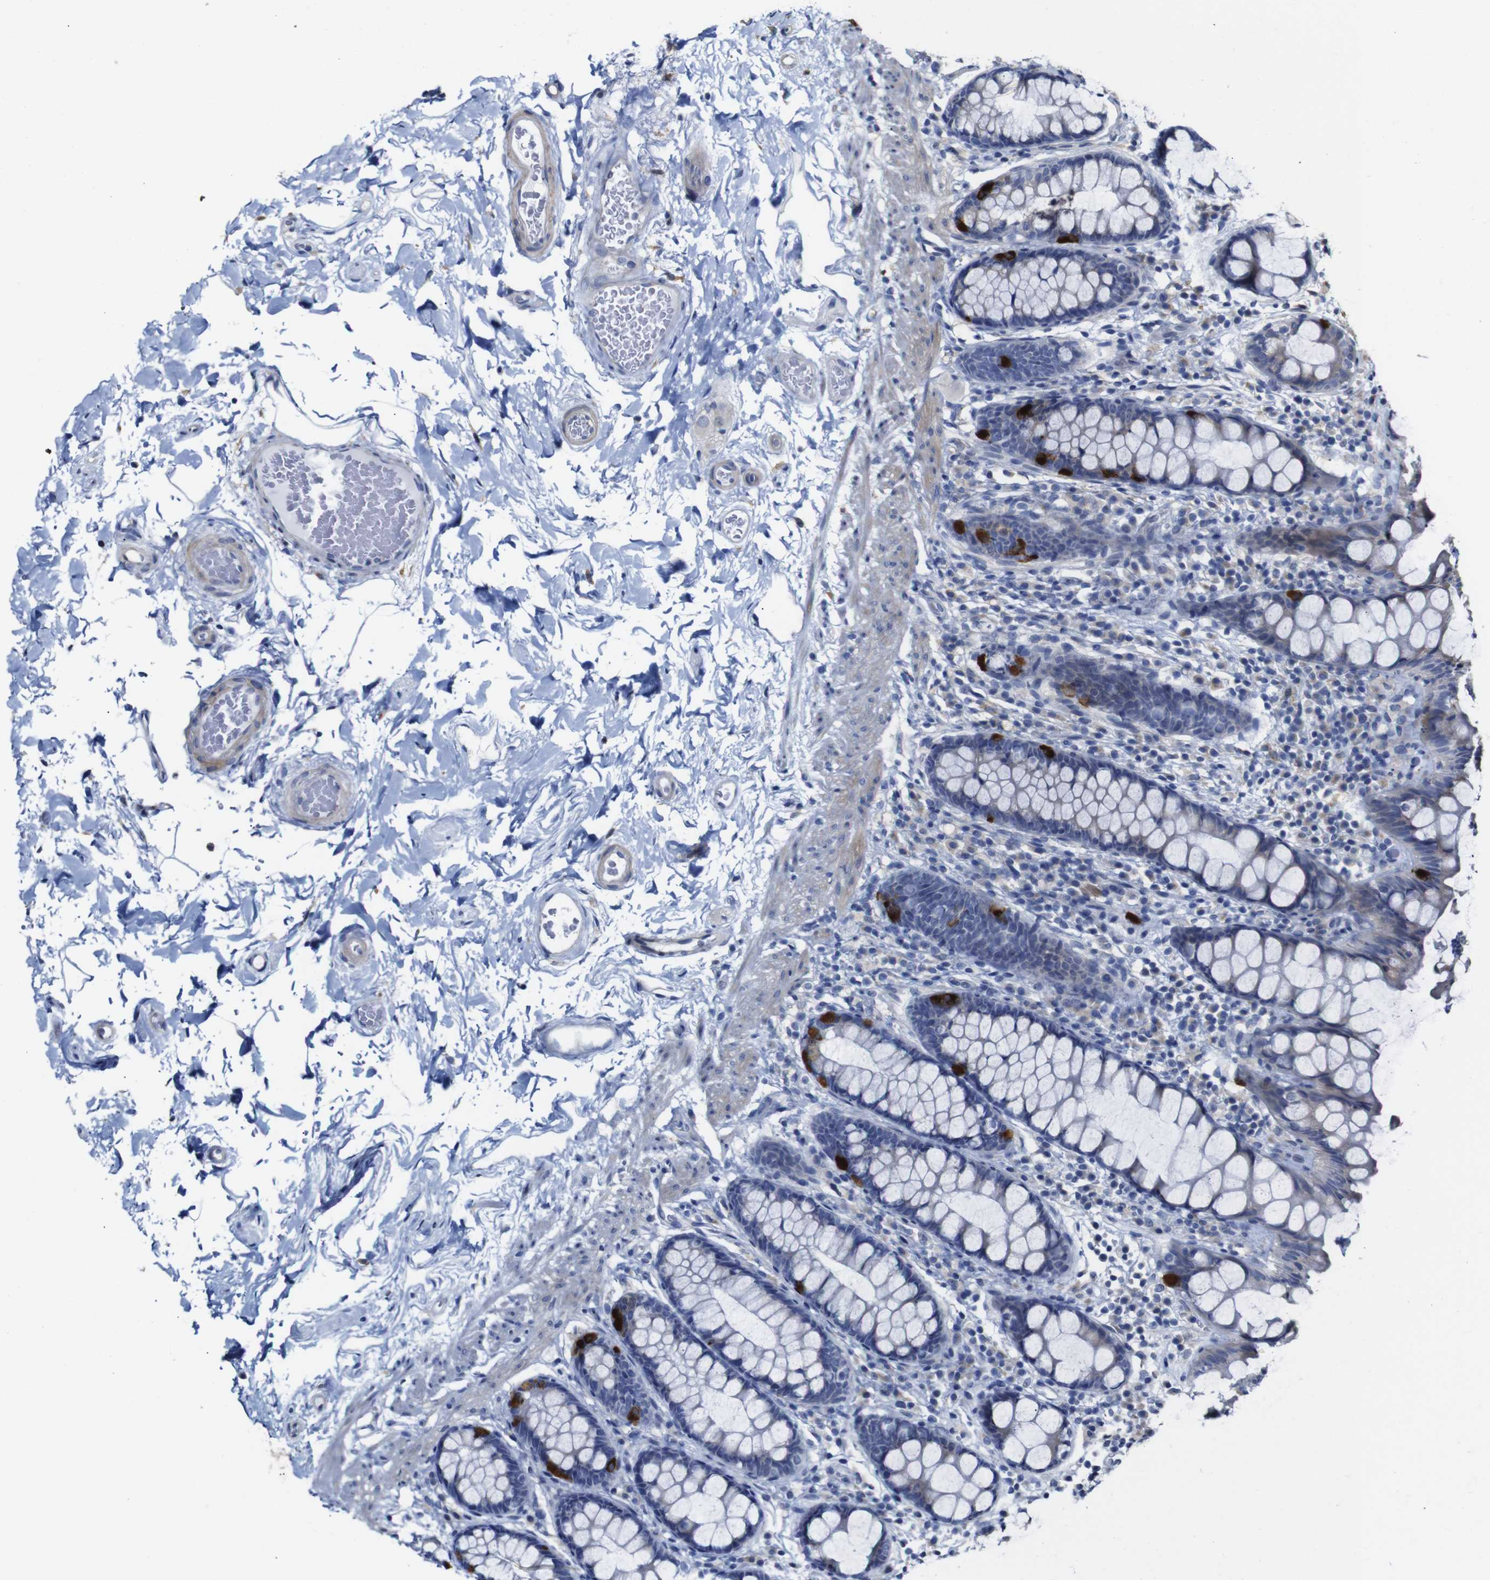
{"staining": {"intensity": "weak", "quantity": "25%-75%", "location": "cytoplasmic/membranous"}, "tissue": "colon", "cell_type": "Endothelial cells", "image_type": "normal", "snomed": [{"axis": "morphology", "description": "Normal tissue, NOS"}, {"axis": "topography", "description": "Colon"}], "caption": "Human colon stained with a brown dye demonstrates weak cytoplasmic/membranous positive staining in approximately 25%-75% of endothelial cells.", "gene": "TCEAL9", "patient": {"sex": "female", "age": 80}}